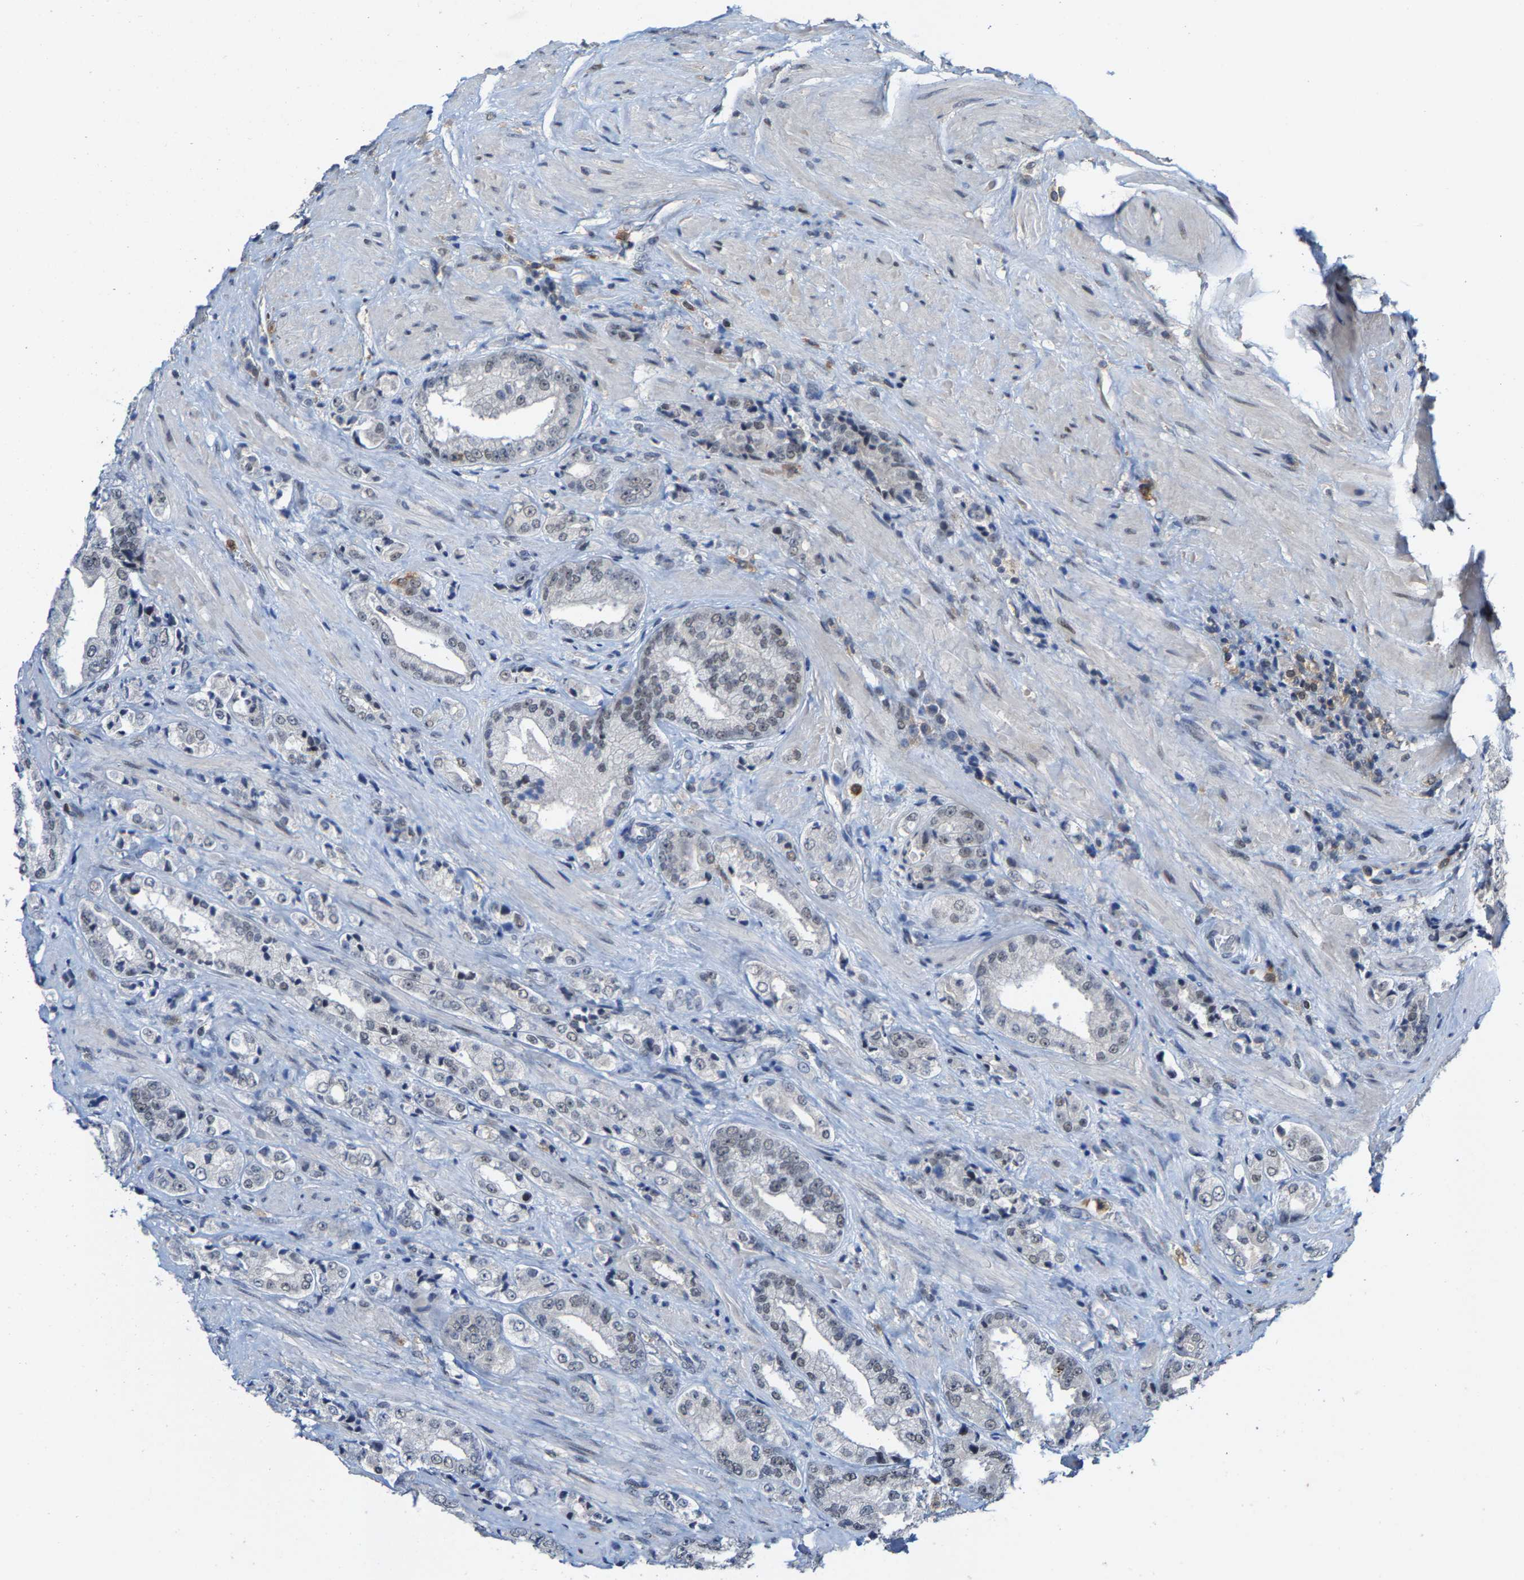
{"staining": {"intensity": "negative", "quantity": "none", "location": "none"}, "tissue": "prostate cancer", "cell_type": "Tumor cells", "image_type": "cancer", "snomed": [{"axis": "morphology", "description": "Adenocarcinoma, High grade"}, {"axis": "topography", "description": "Prostate"}], "caption": "This is a photomicrograph of IHC staining of adenocarcinoma (high-grade) (prostate), which shows no positivity in tumor cells.", "gene": "FGD3", "patient": {"sex": "male", "age": 61}}